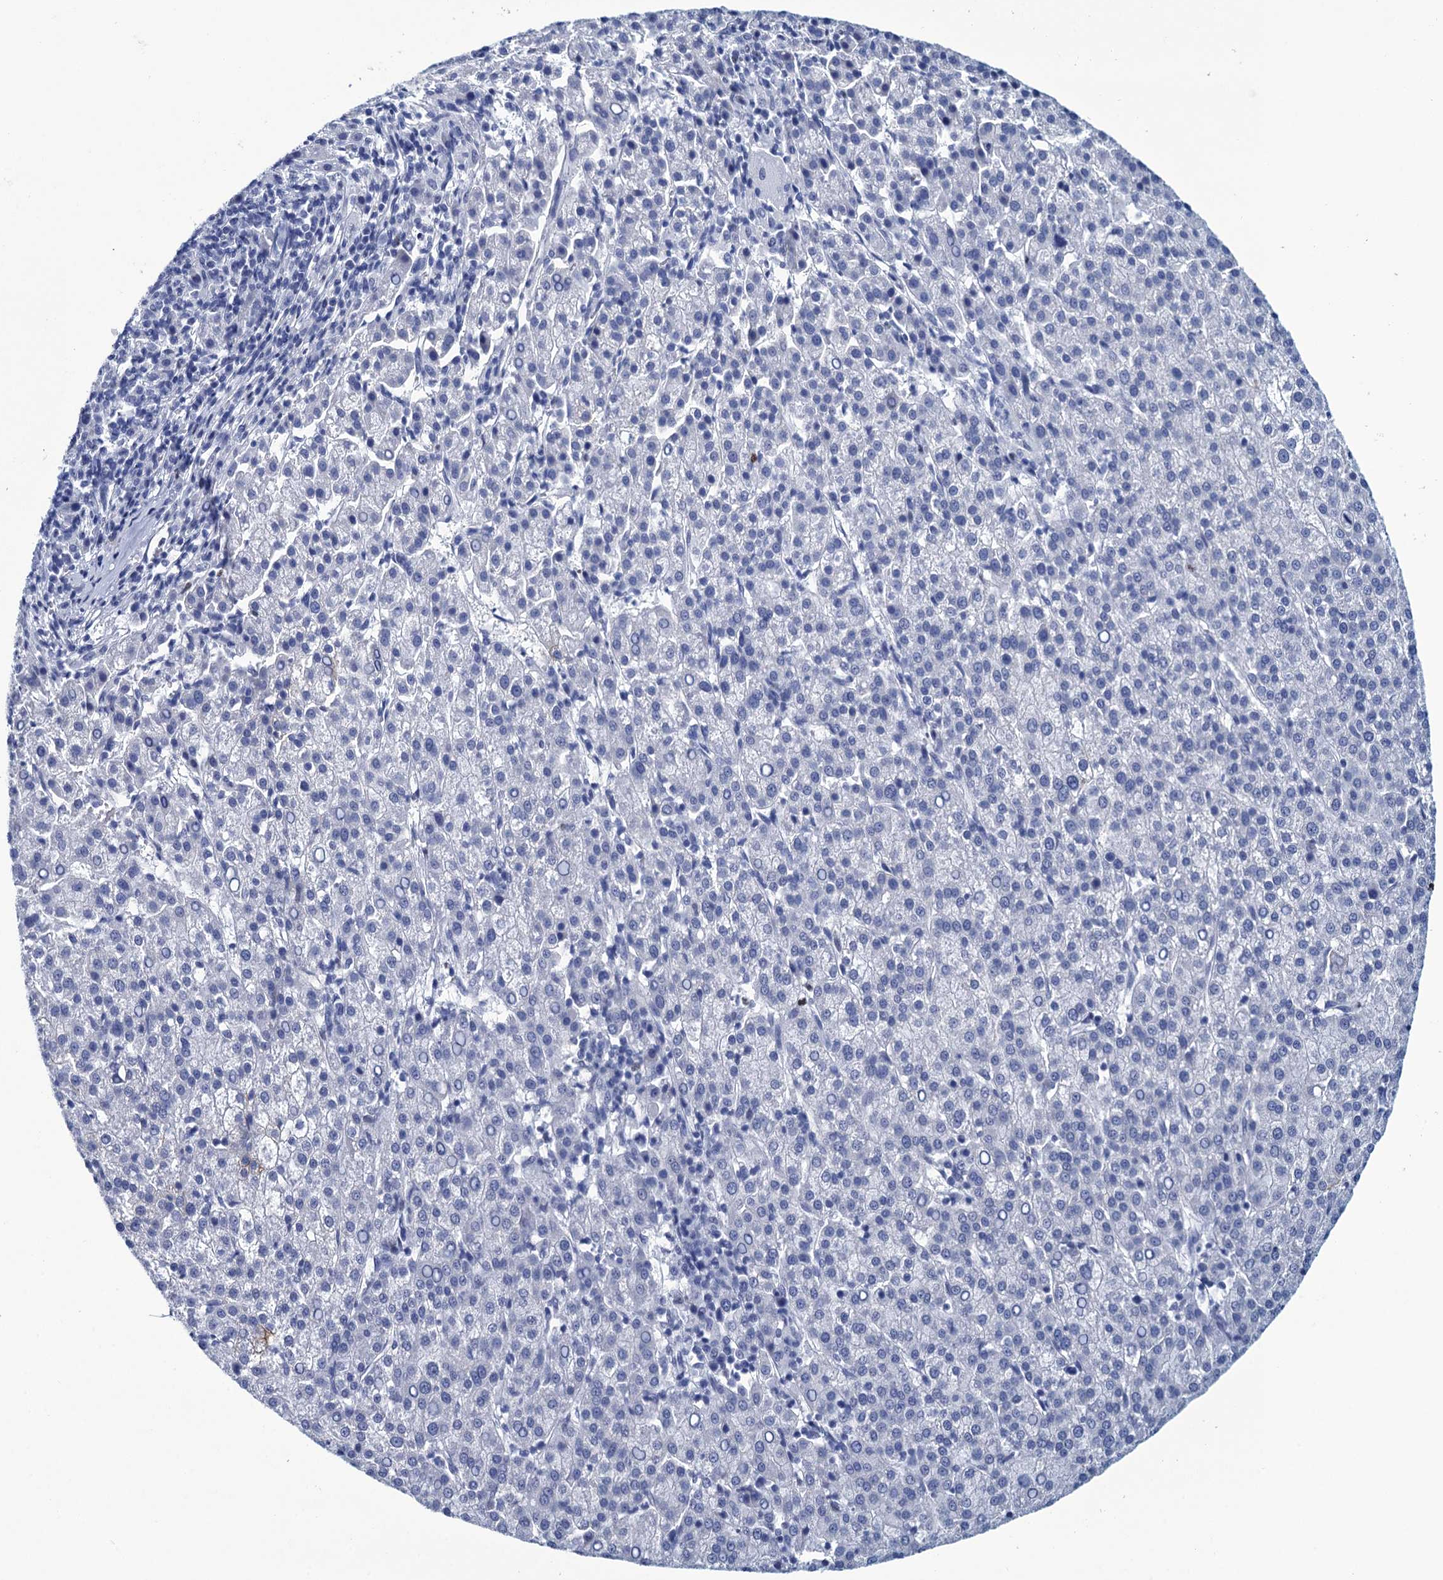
{"staining": {"intensity": "negative", "quantity": "none", "location": "none"}, "tissue": "liver cancer", "cell_type": "Tumor cells", "image_type": "cancer", "snomed": [{"axis": "morphology", "description": "Carcinoma, Hepatocellular, NOS"}, {"axis": "topography", "description": "Liver"}], "caption": "The photomicrograph shows no staining of tumor cells in liver cancer (hepatocellular carcinoma).", "gene": "RHCG", "patient": {"sex": "female", "age": 58}}